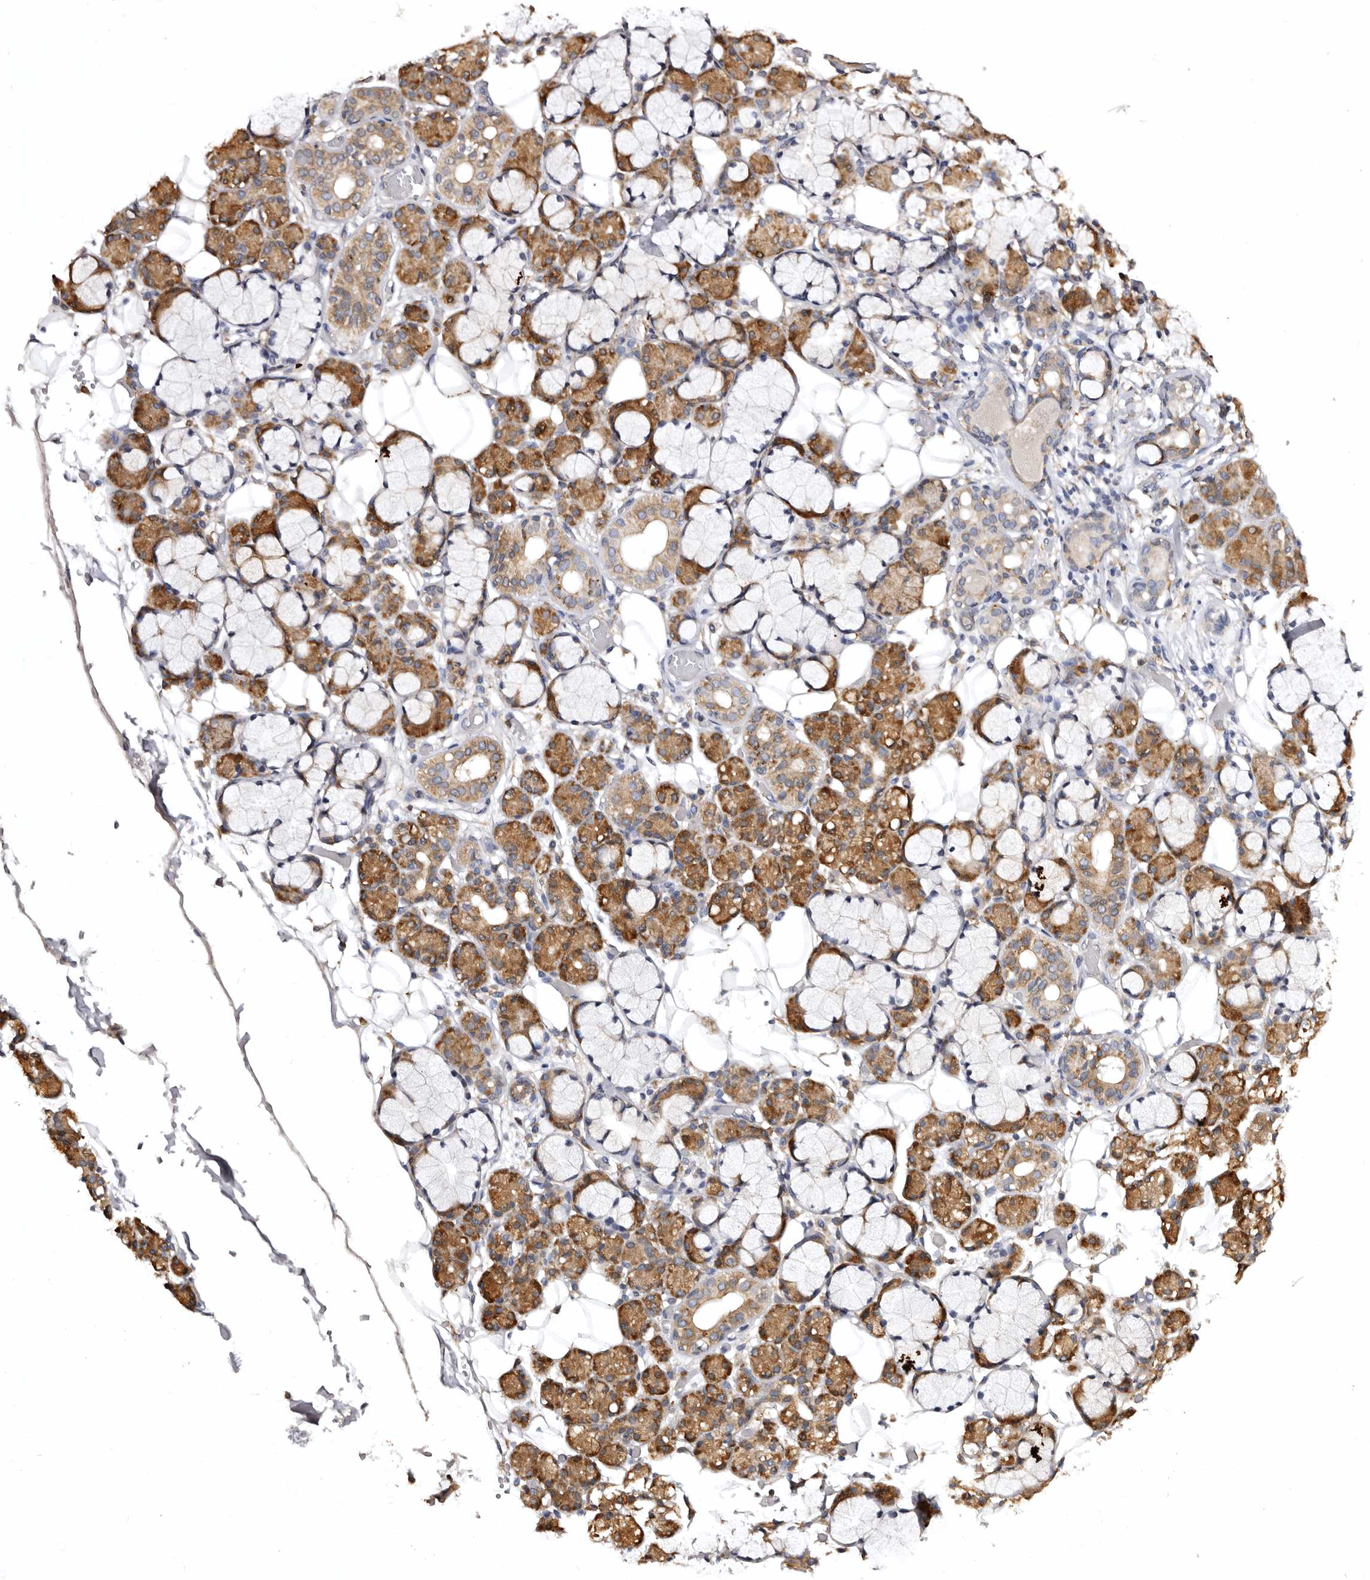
{"staining": {"intensity": "moderate", "quantity": "25%-75%", "location": "cytoplasmic/membranous"}, "tissue": "salivary gland", "cell_type": "Glandular cells", "image_type": "normal", "snomed": [{"axis": "morphology", "description": "Normal tissue, NOS"}, {"axis": "topography", "description": "Salivary gland"}], "caption": "Moderate cytoplasmic/membranous staining is identified in approximately 25%-75% of glandular cells in unremarkable salivary gland. (DAB (3,3'-diaminobenzidine) IHC with brightfield microscopy, high magnification).", "gene": "INKA2", "patient": {"sex": "male", "age": 63}}